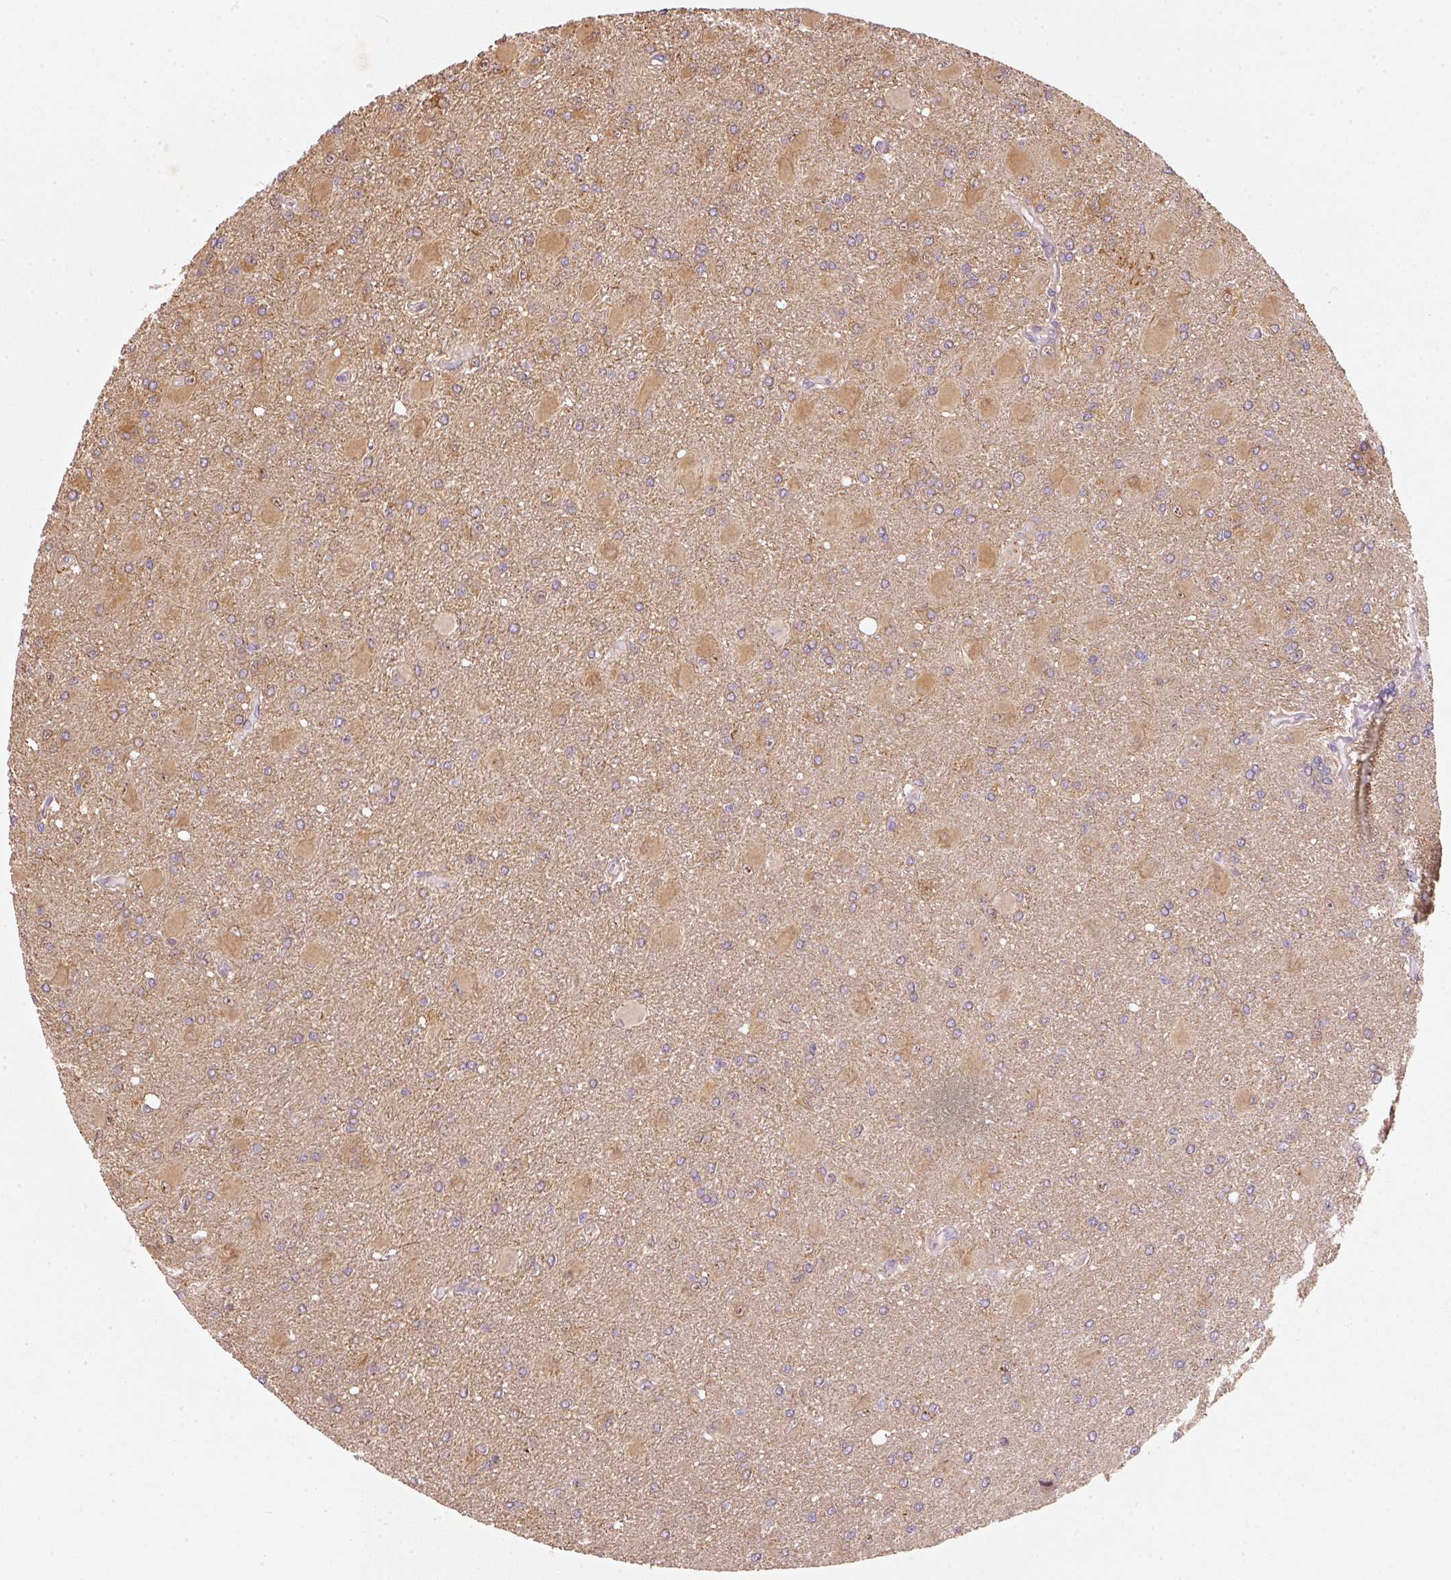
{"staining": {"intensity": "moderate", "quantity": "<25%", "location": "cytoplasmic/membranous"}, "tissue": "glioma", "cell_type": "Tumor cells", "image_type": "cancer", "snomed": [{"axis": "morphology", "description": "Glioma, malignant, High grade"}, {"axis": "topography", "description": "Brain"}], "caption": "Protein staining displays moderate cytoplasmic/membranous positivity in approximately <25% of tumor cells in high-grade glioma (malignant).", "gene": "RGL2", "patient": {"sex": "male", "age": 67}}